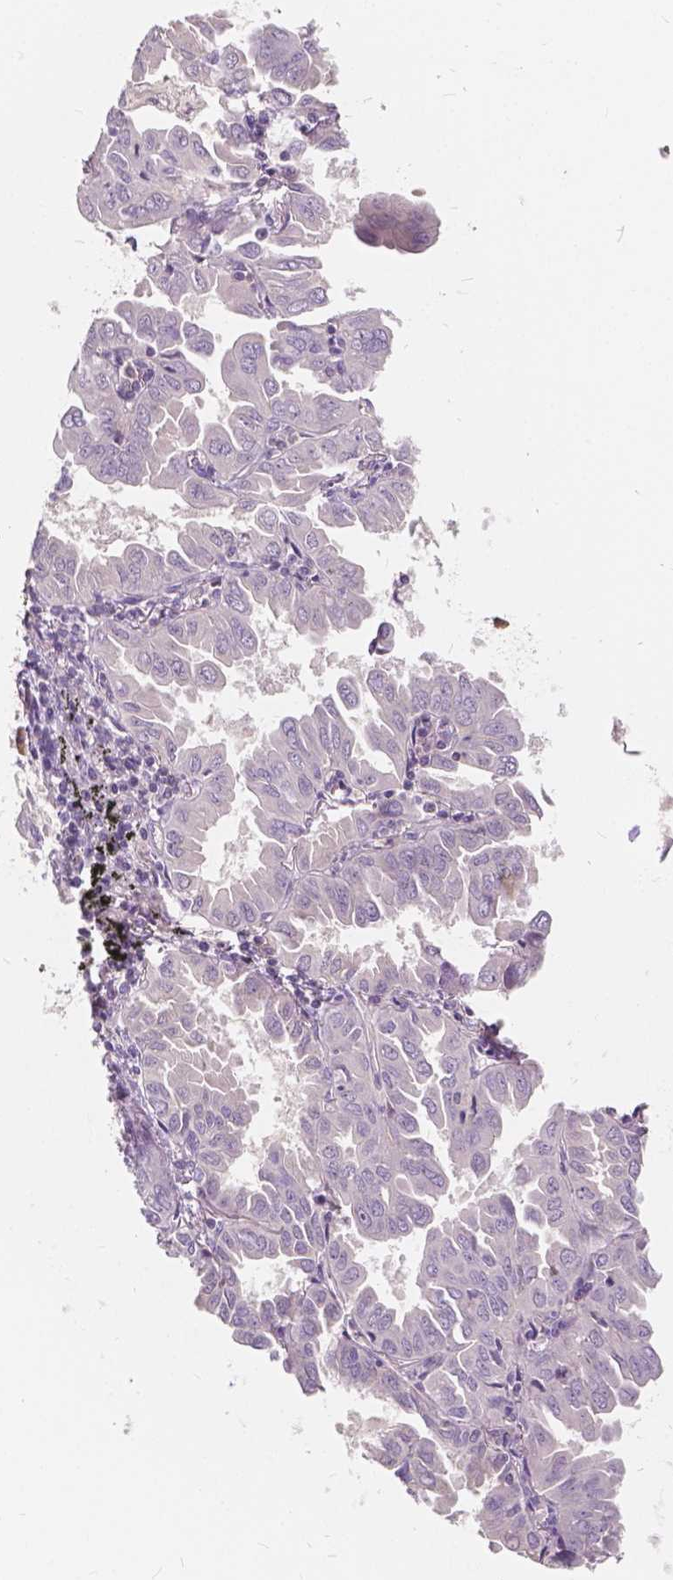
{"staining": {"intensity": "negative", "quantity": "none", "location": "none"}, "tissue": "lung cancer", "cell_type": "Tumor cells", "image_type": "cancer", "snomed": [{"axis": "morphology", "description": "Adenocarcinoma, NOS"}, {"axis": "topography", "description": "Lung"}], "caption": "This is a photomicrograph of immunohistochemistry staining of lung adenocarcinoma, which shows no positivity in tumor cells.", "gene": "KIAA0513", "patient": {"sex": "male", "age": 64}}